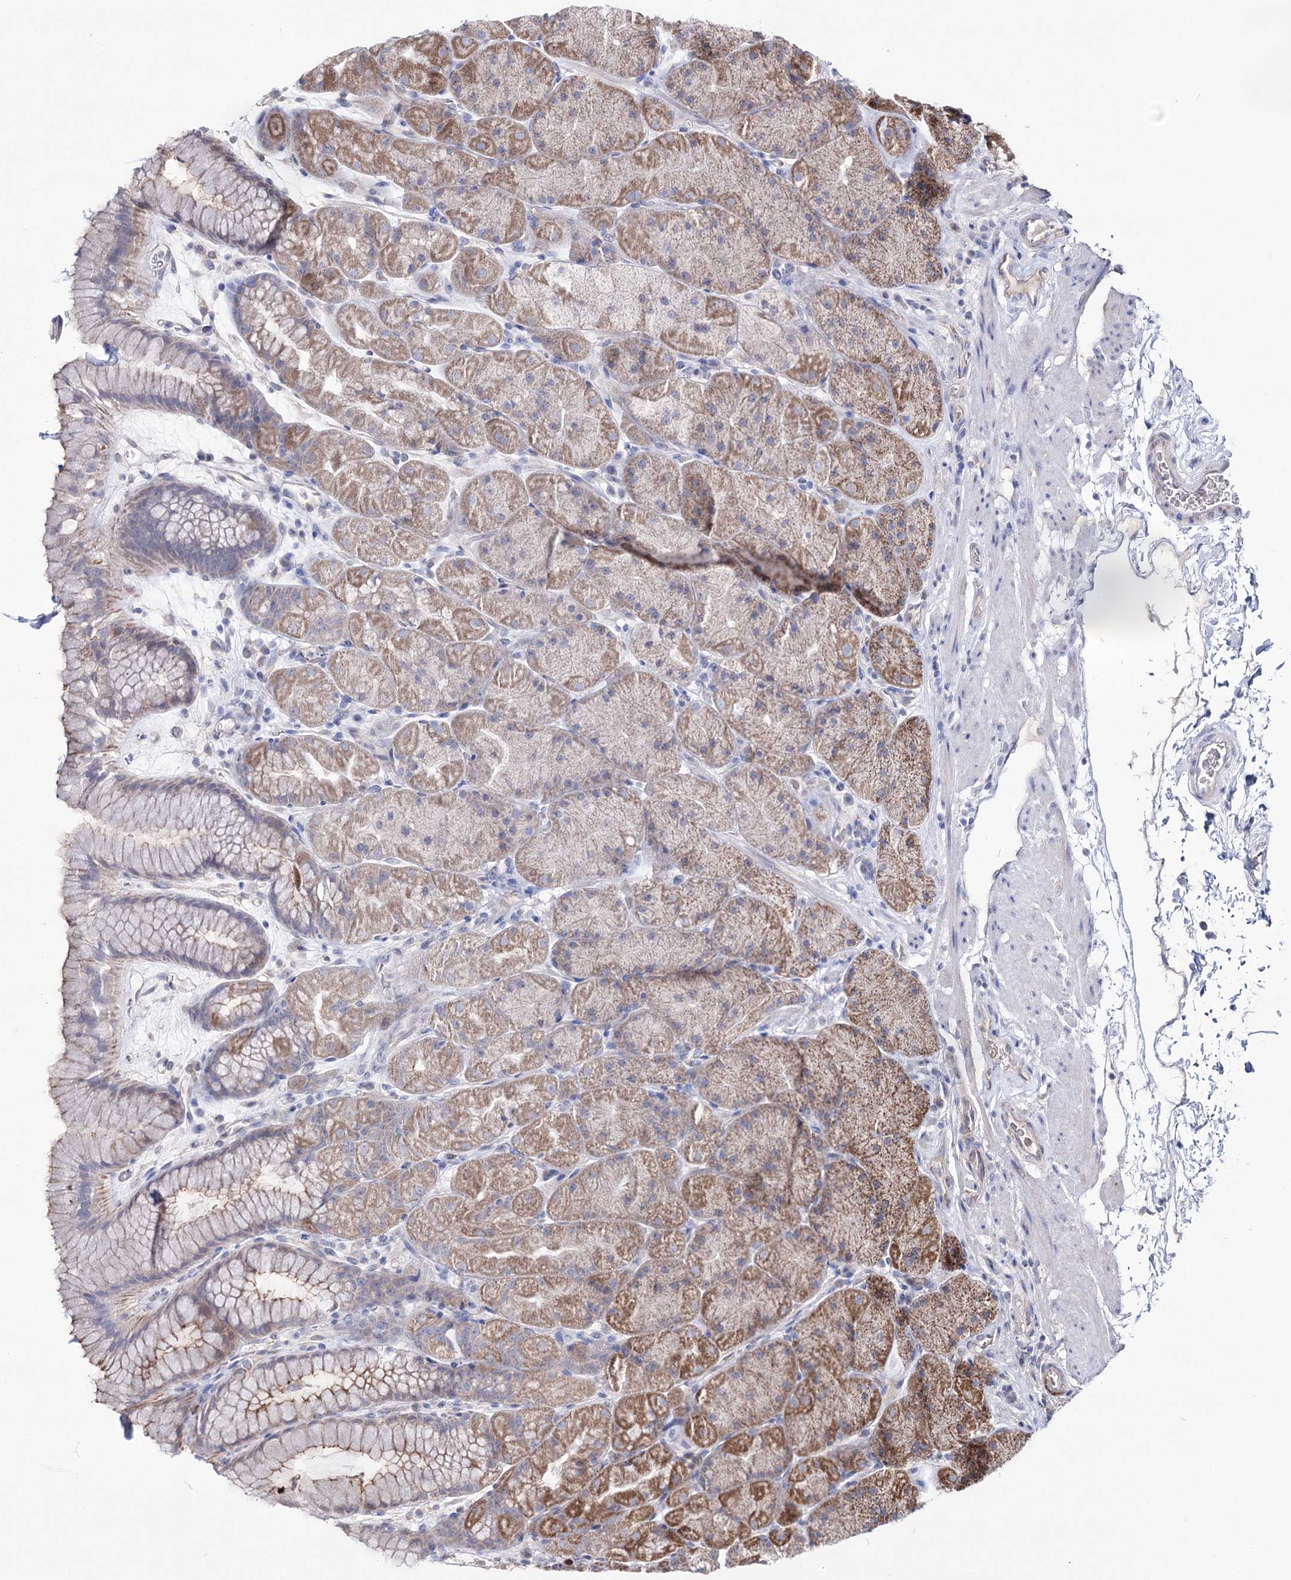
{"staining": {"intensity": "moderate", "quantity": "25%-75%", "location": "cytoplasmic/membranous"}, "tissue": "stomach", "cell_type": "Glandular cells", "image_type": "normal", "snomed": [{"axis": "morphology", "description": "Normal tissue, NOS"}, {"axis": "topography", "description": "Stomach, upper"}, {"axis": "topography", "description": "Stomach, lower"}], "caption": "Human stomach stained with a brown dye reveals moderate cytoplasmic/membranous positive positivity in about 25%-75% of glandular cells.", "gene": "OSBPL5", "patient": {"sex": "male", "age": 67}}